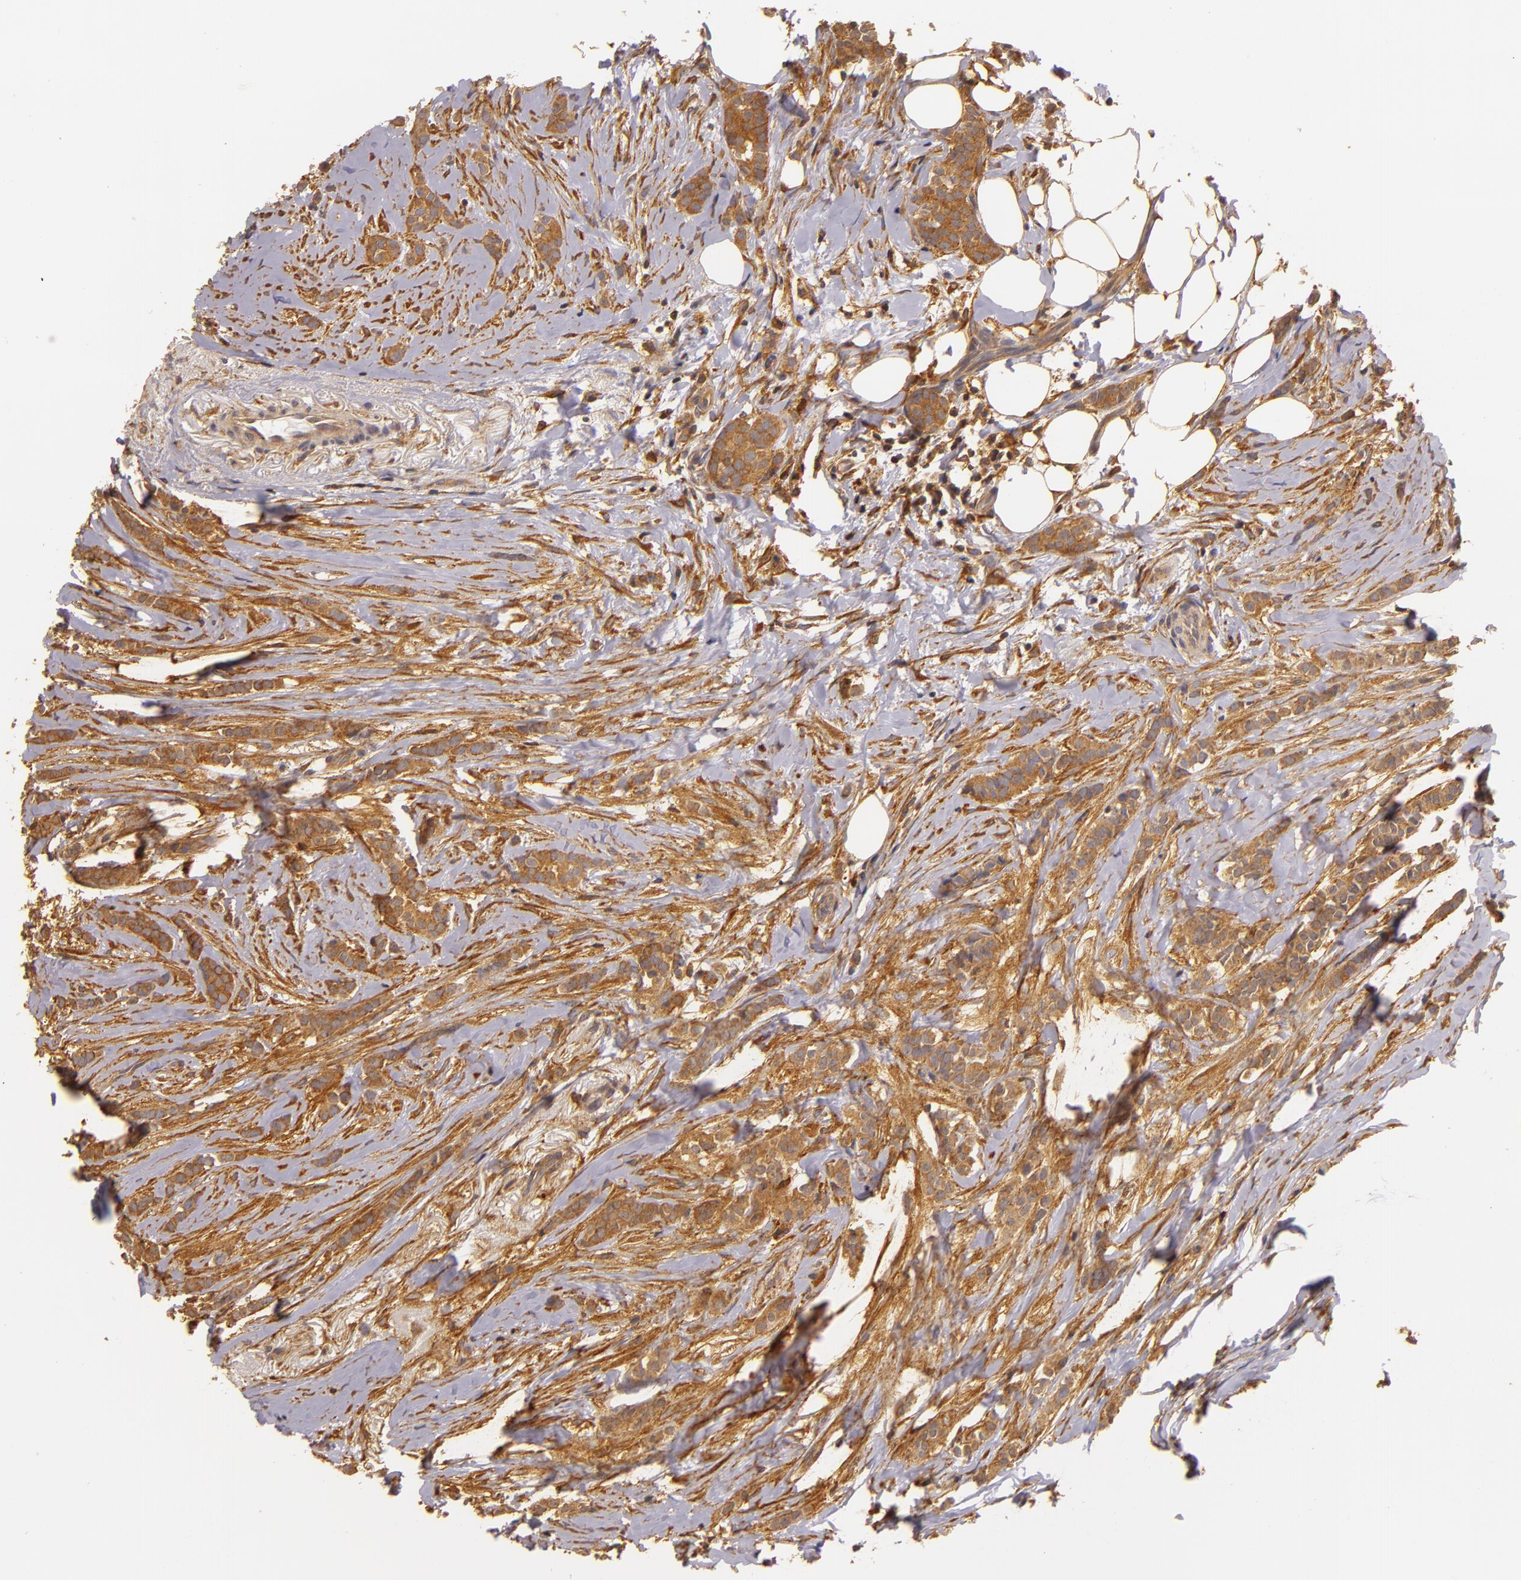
{"staining": {"intensity": "strong", "quantity": ">75%", "location": "cytoplasmic/membranous"}, "tissue": "breast cancer", "cell_type": "Tumor cells", "image_type": "cancer", "snomed": [{"axis": "morphology", "description": "Lobular carcinoma"}, {"axis": "topography", "description": "Breast"}], "caption": "Protein staining of breast cancer (lobular carcinoma) tissue exhibits strong cytoplasmic/membranous positivity in approximately >75% of tumor cells. (brown staining indicates protein expression, while blue staining denotes nuclei).", "gene": "TOM1", "patient": {"sex": "female", "age": 56}}